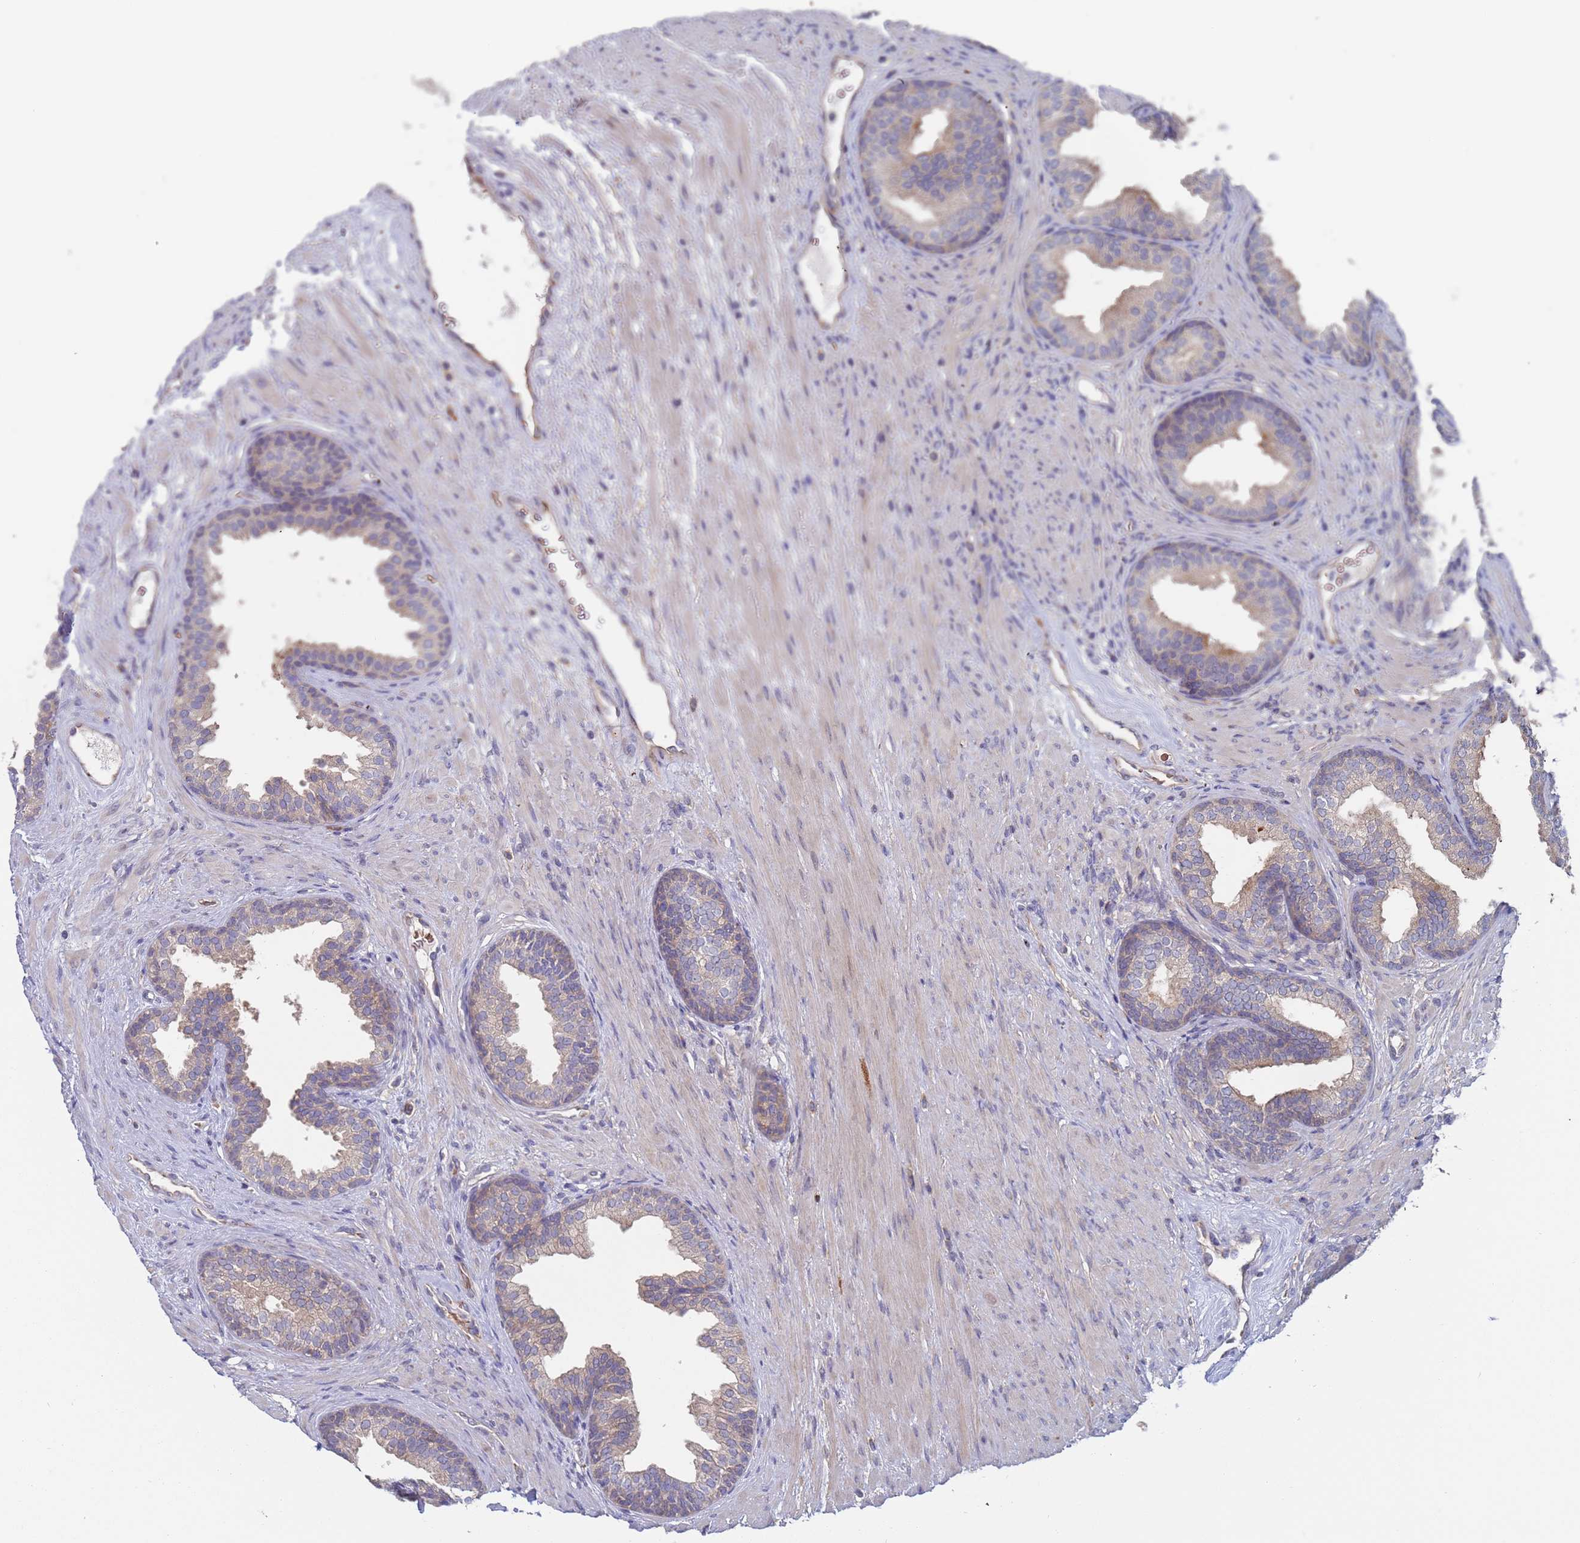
{"staining": {"intensity": "negative", "quantity": "none", "location": "none"}, "tissue": "prostate", "cell_type": "Glandular cells", "image_type": "normal", "snomed": [{"axis": "morphology", "description": "Normal tissue, NOS"}, {"axis": "topography", "description": "Prostate"}], "caption": "DAB (3,3'-diaminobenzidine) immunohistochemical staining of unremarkable prostate shows no significant positivity in glandular cells. (DAB (3,3'-diaminobenzidine) IHC, high magnification).", "gene": "MALRD1", "patient": {"sex": "male", "age": 76}}